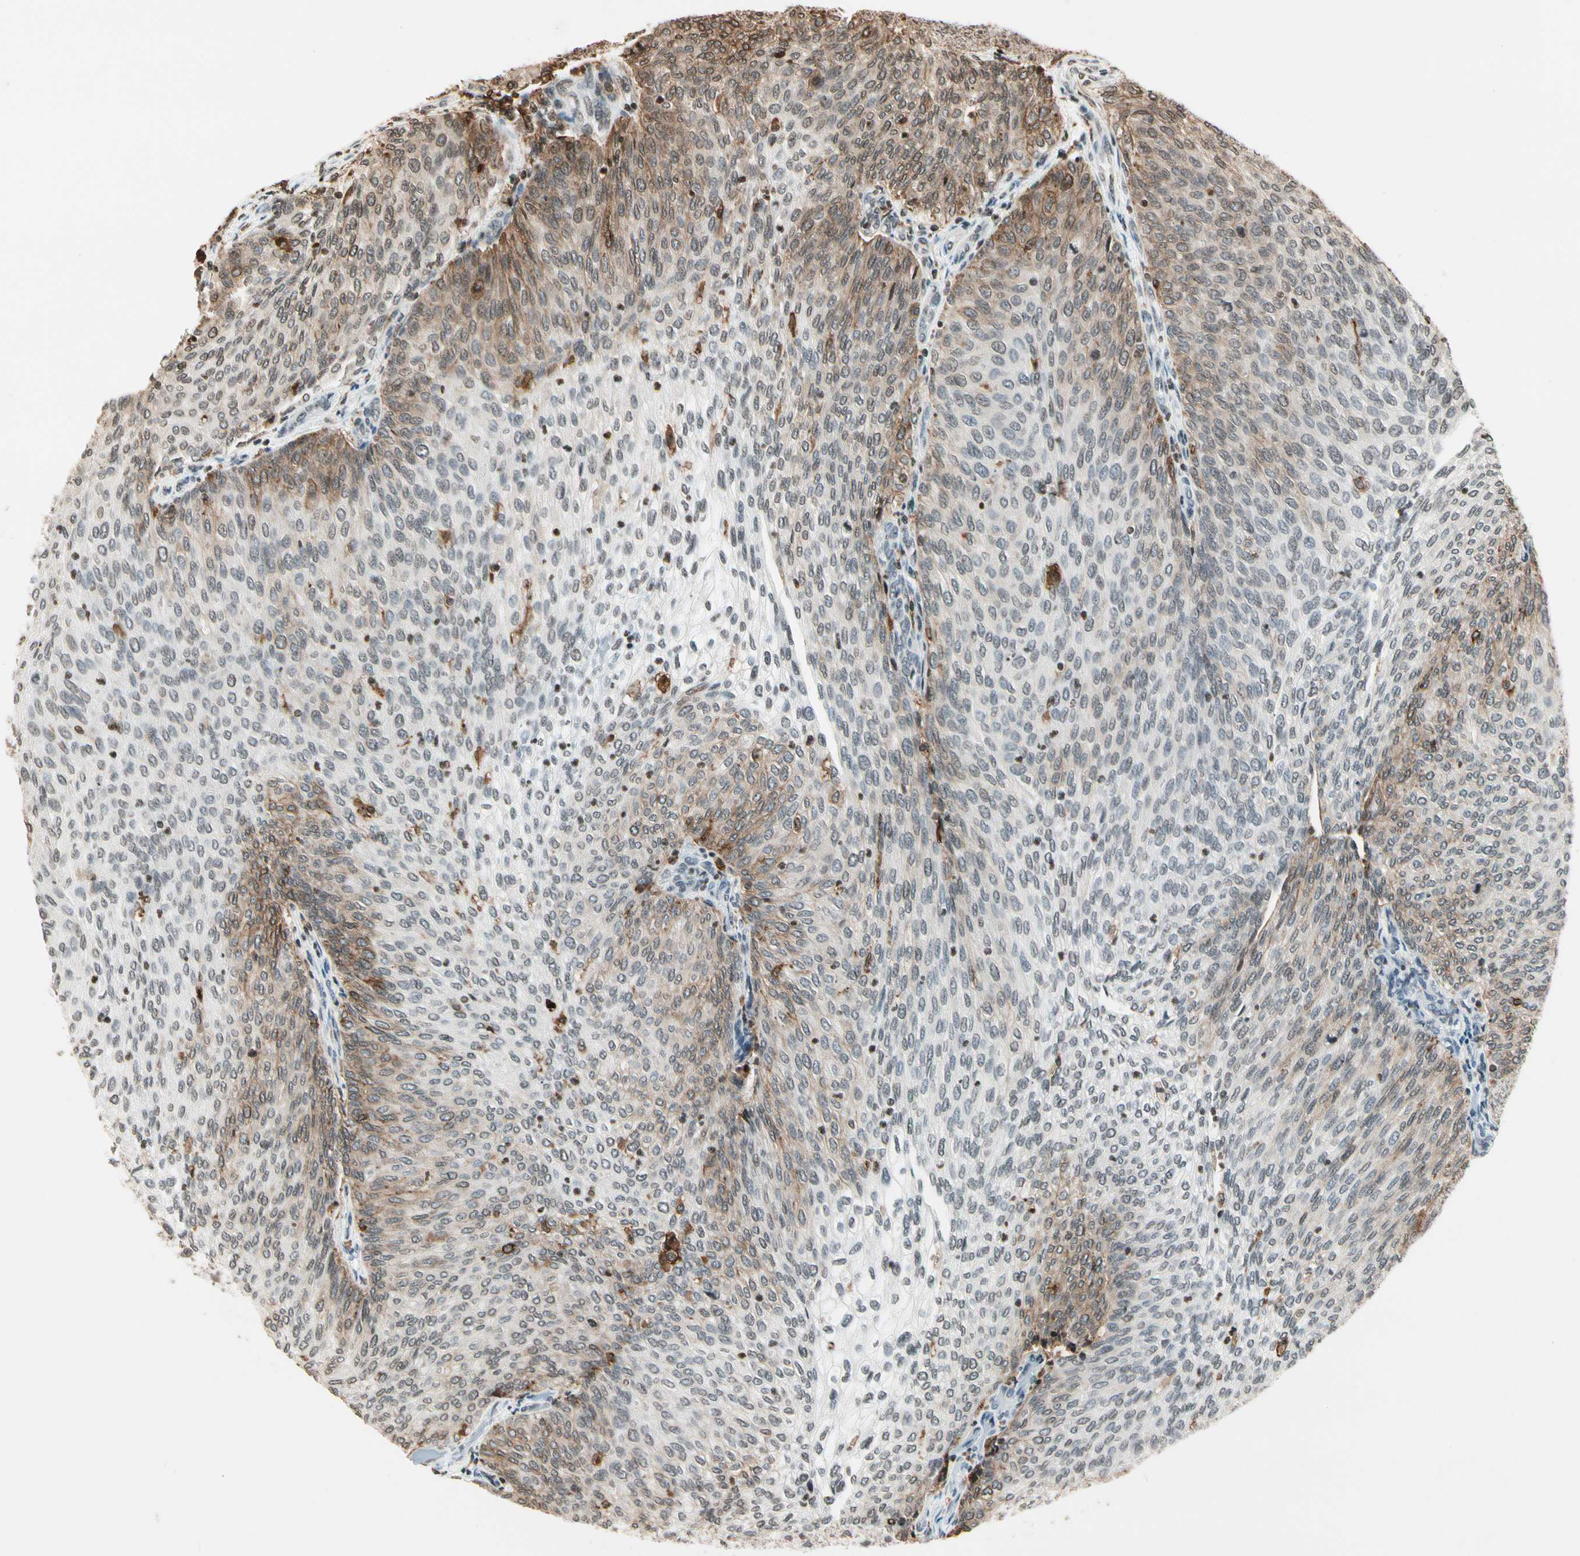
{"staining": {"intensity": "moderate", "quantity": "<25%", "location": "cytoplasmic/membranous,nuclear"}, "tissue": "urothelial cancer", "cell_type": "Tumor cells", "image_type": "cancer", "snomed": [{"axis": "morphology", "description": "Urothelial carcinoma, Low grade"}, {"axis": "topography", "description": "Urinary bladder"}], "caption": "Immunohistochemical staining of human urothelial cancer reveals moderate cytoplasmic/membranous and nuclear protein expression in about <25% of tumor cells.", "gene": "FER", "patient": {"sex": "female", "age": 79}}